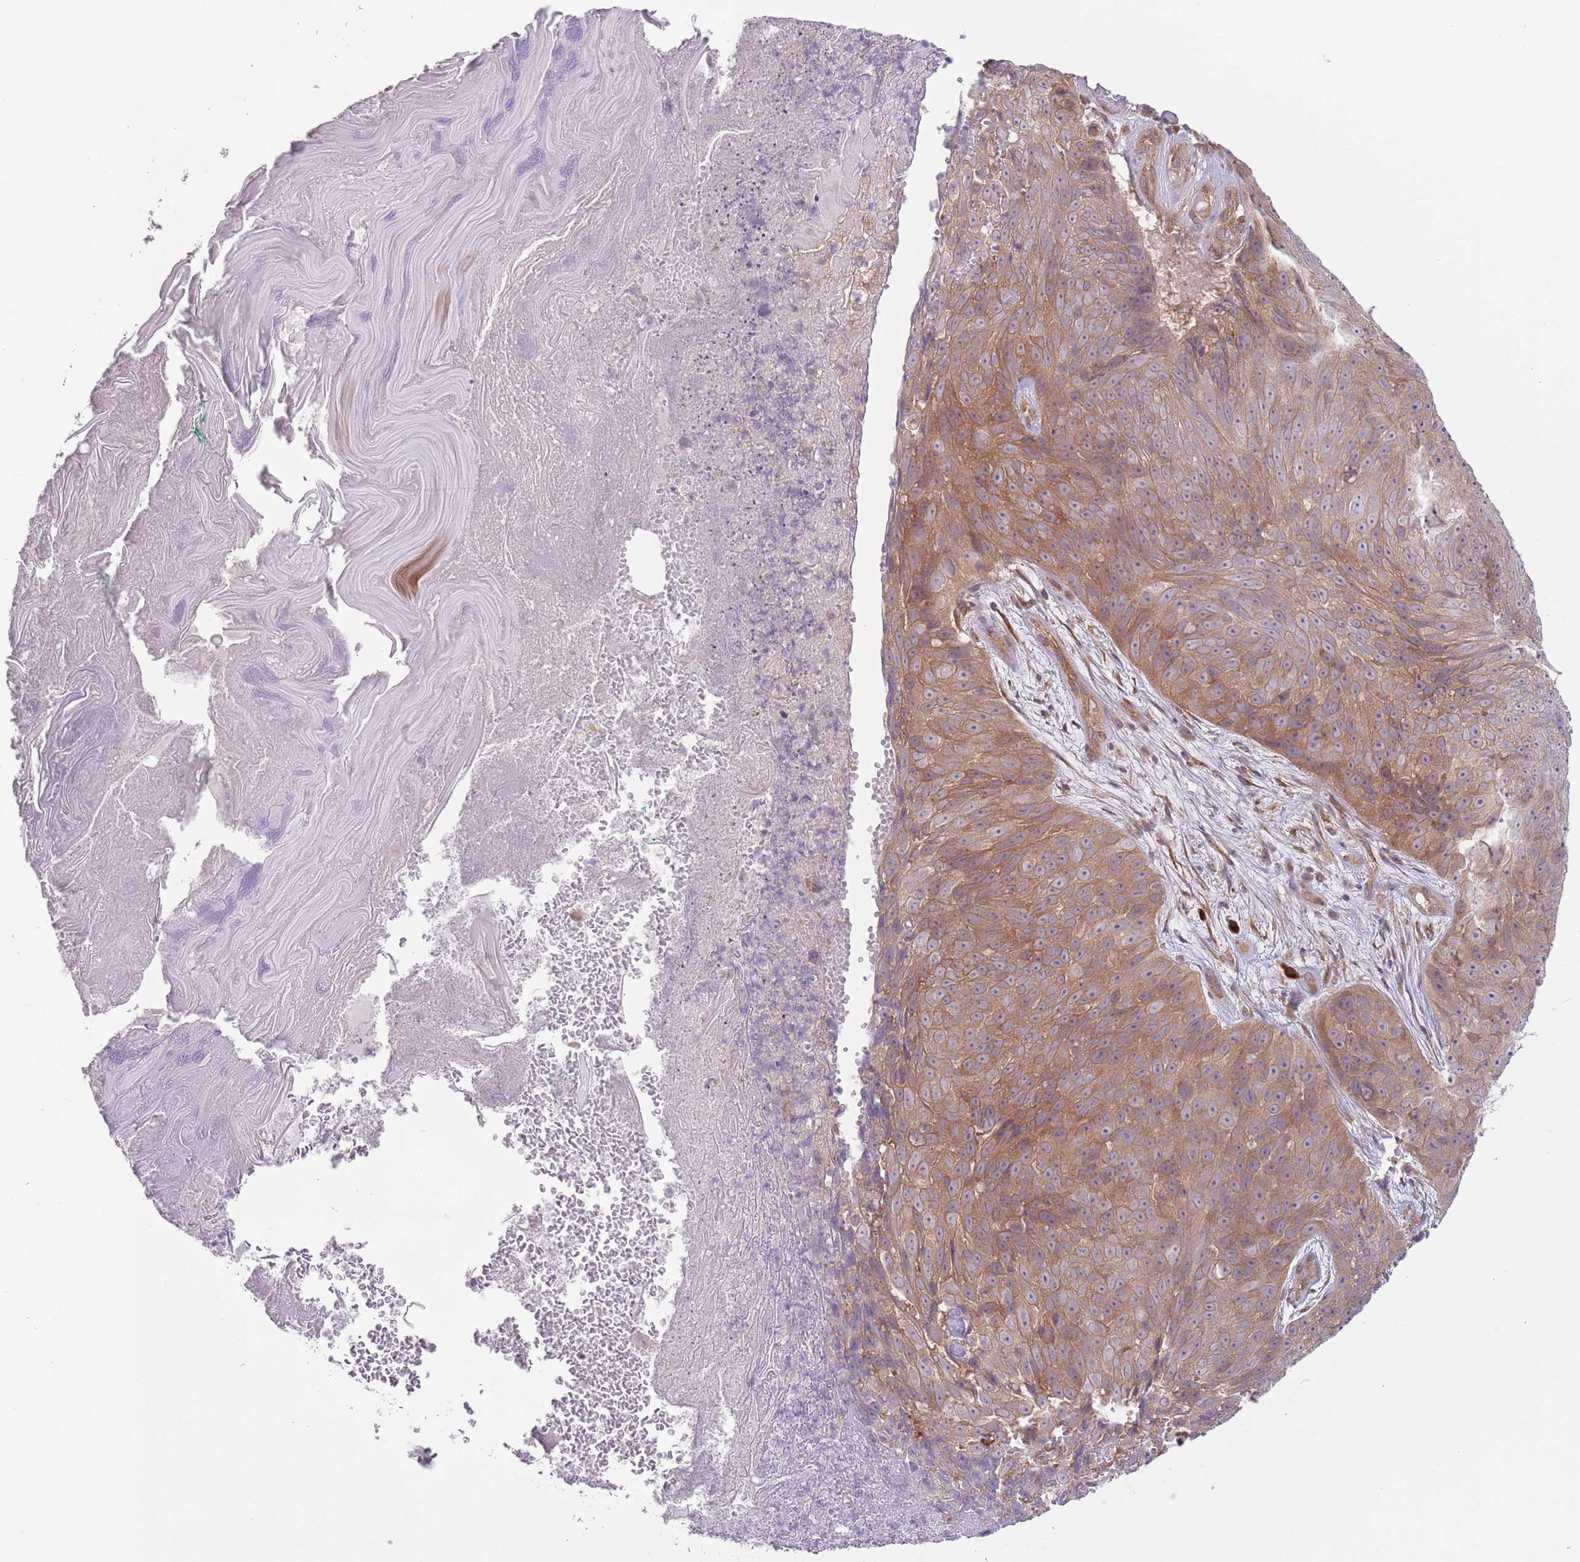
{"staining": {"intensity": "moderate", "quantity": ">75%", "location": "cytoplasmic/membranous"}, "tissue": "skin cancer", "cell_type": "Tumor cells", "image_type": "cancer", "snomed": [{"axis": "morphology", "description": "Squamous cell carcinoma, NOS"}, {"axis": "topography", "description": "Skin"}], "caption": "A photomicrograph showing moderate cytoplasmic/membranous expression in approximately >75% of tumor cells in skin cancer (squamous cell carcinoma), as visualized by brown immunohistochemical staining.", "gene": "COPE", "patient": {"sex": "female", "age": 87}}